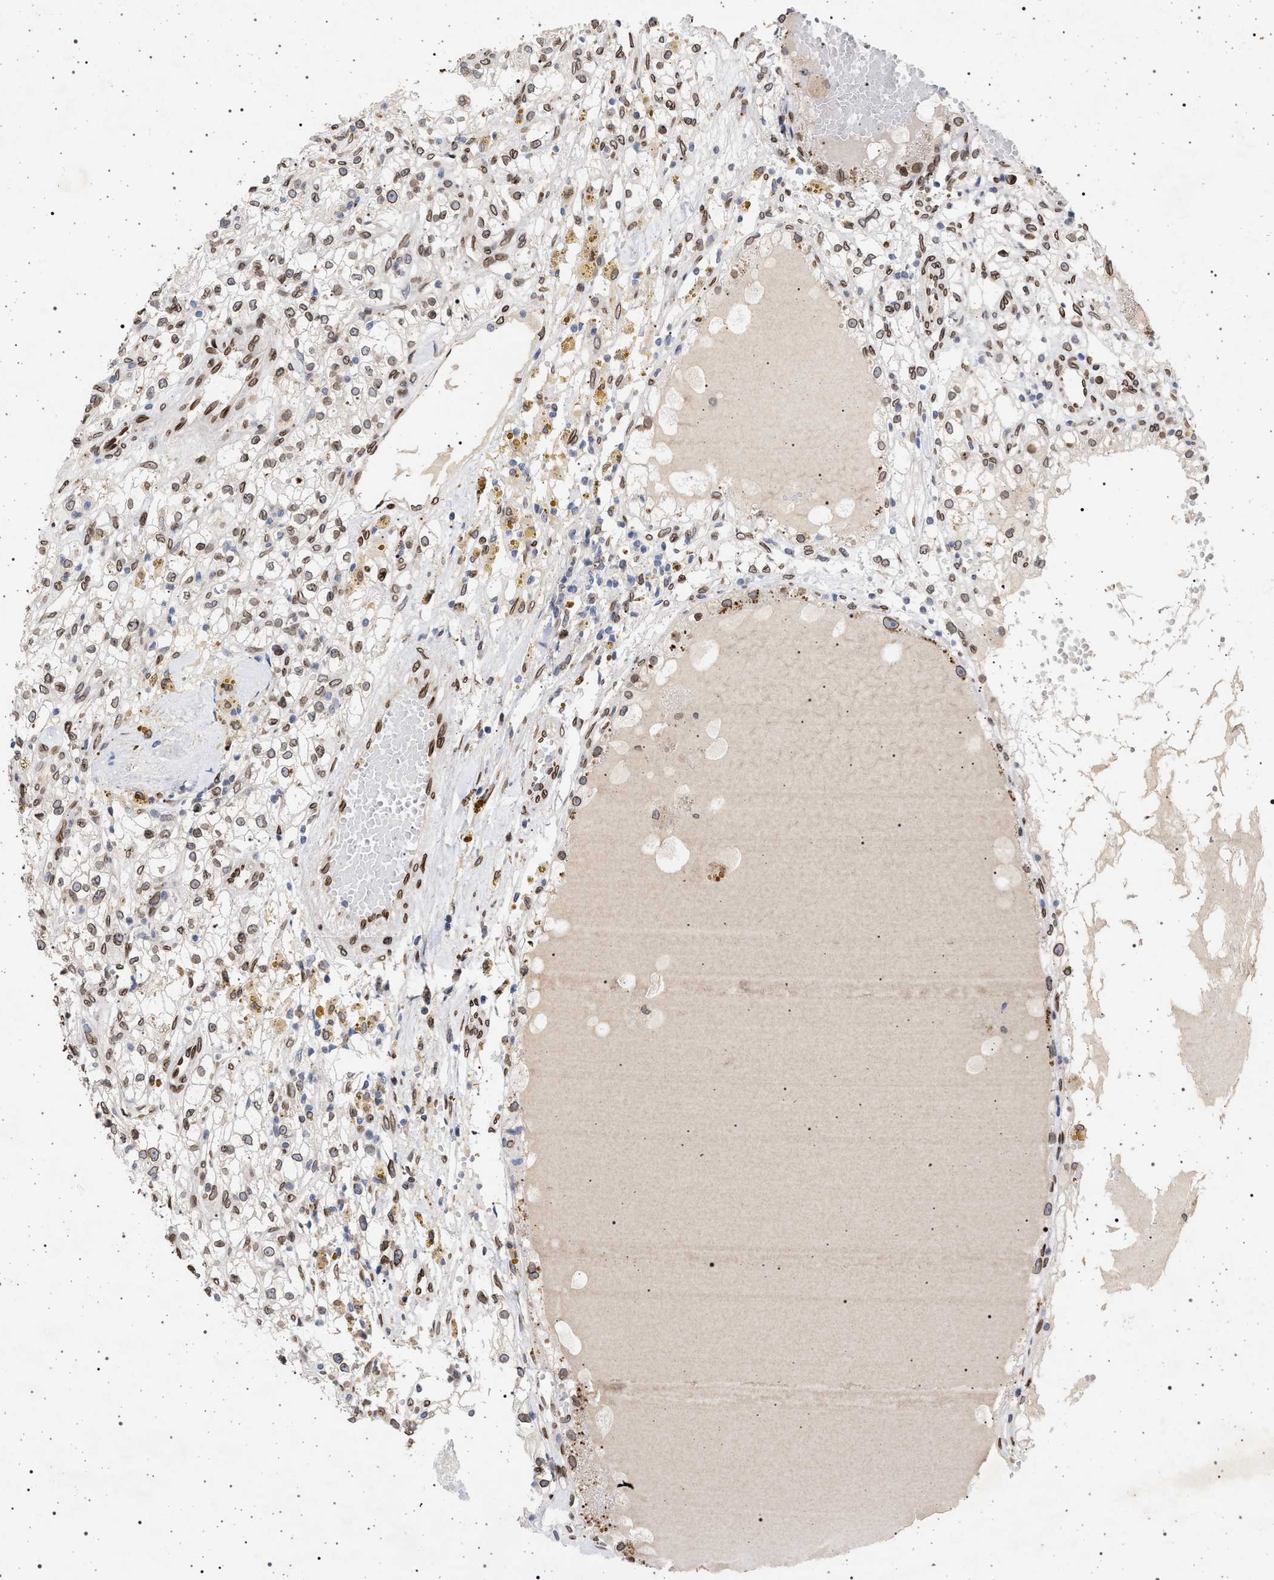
{"staining": {"intensity": "moderate", "quantity": ">75%", "location": "cytoplasmic/membranous,nuclear"}, "tissue": "renal cancer", "cell_type": "Tumor cells", "image_type": "cancer", "snomed": [{"axis": "morphology", "description": "Adenocarcinoma, NOS"}, {"axis": "topography", "description": "Kidney"}], "caption": "A brown stain shows moderate cytoplasmic/membranous and nuclear positivity of a protein in human adenocarcinoma (renal) tumor cells. (DAB (3,3'-diaminobenzidine) IHC, brown staining for protein, blue staining for nuclei).", "gene": "ING2", "patient": {"sex": "male", "age": 56}}